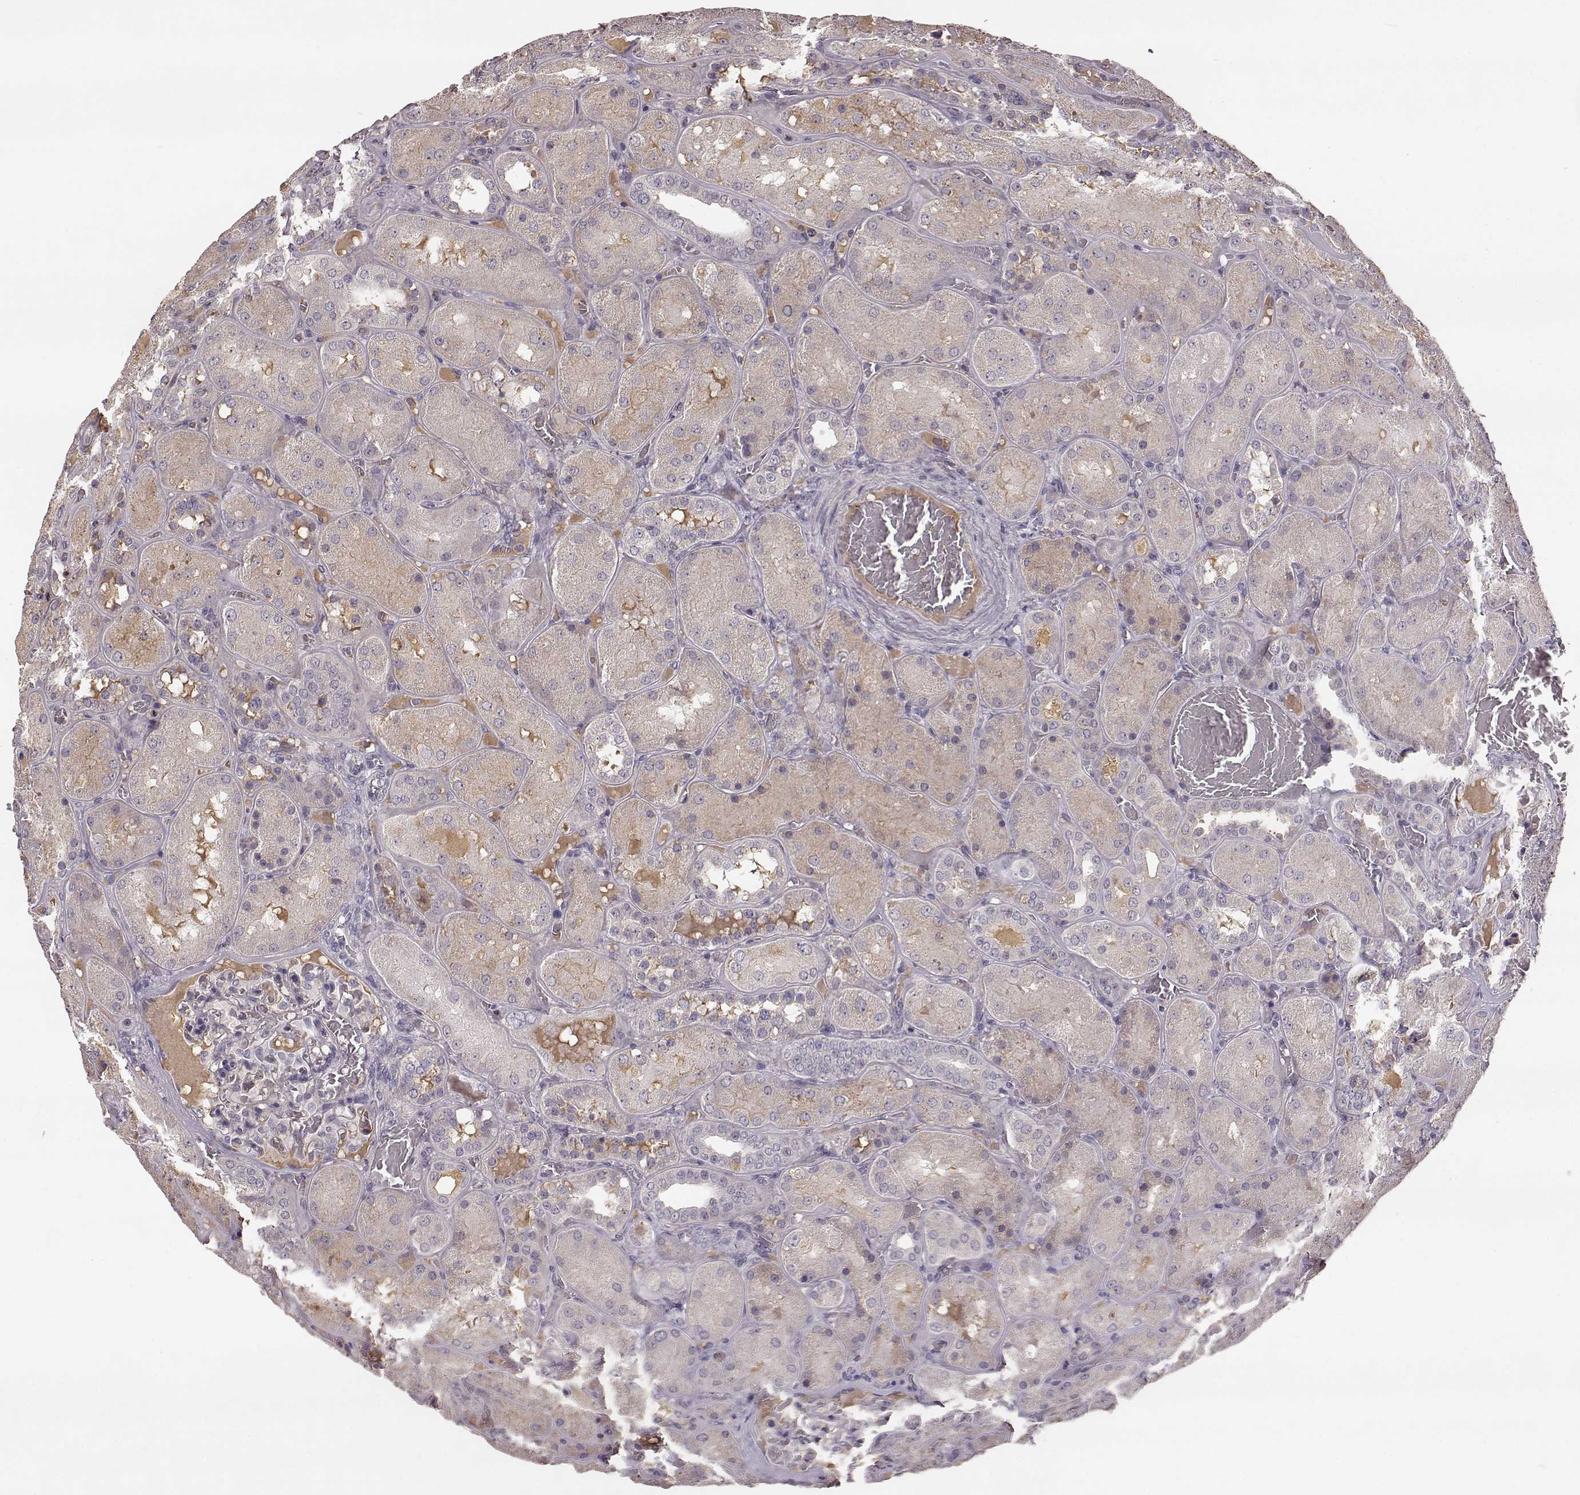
{"staining": {"intensity": "negative", "quantity": "none", "location": "none"}, "tissue": "kidney", "cell_type": "Cells in glomeruli", "image_type": "normal", "snomed": [{"axis": "morphology", "description": "Normal tissue, NOS"}, {"axis": "topography", "description": "Kidney"}], "caption": "Immunohistochemistry of benign human kidney demonstrates no positivity in cells in glomeruli.", "gene": "YJEFN3", "patient": {"sex": "male", "age": 73}}